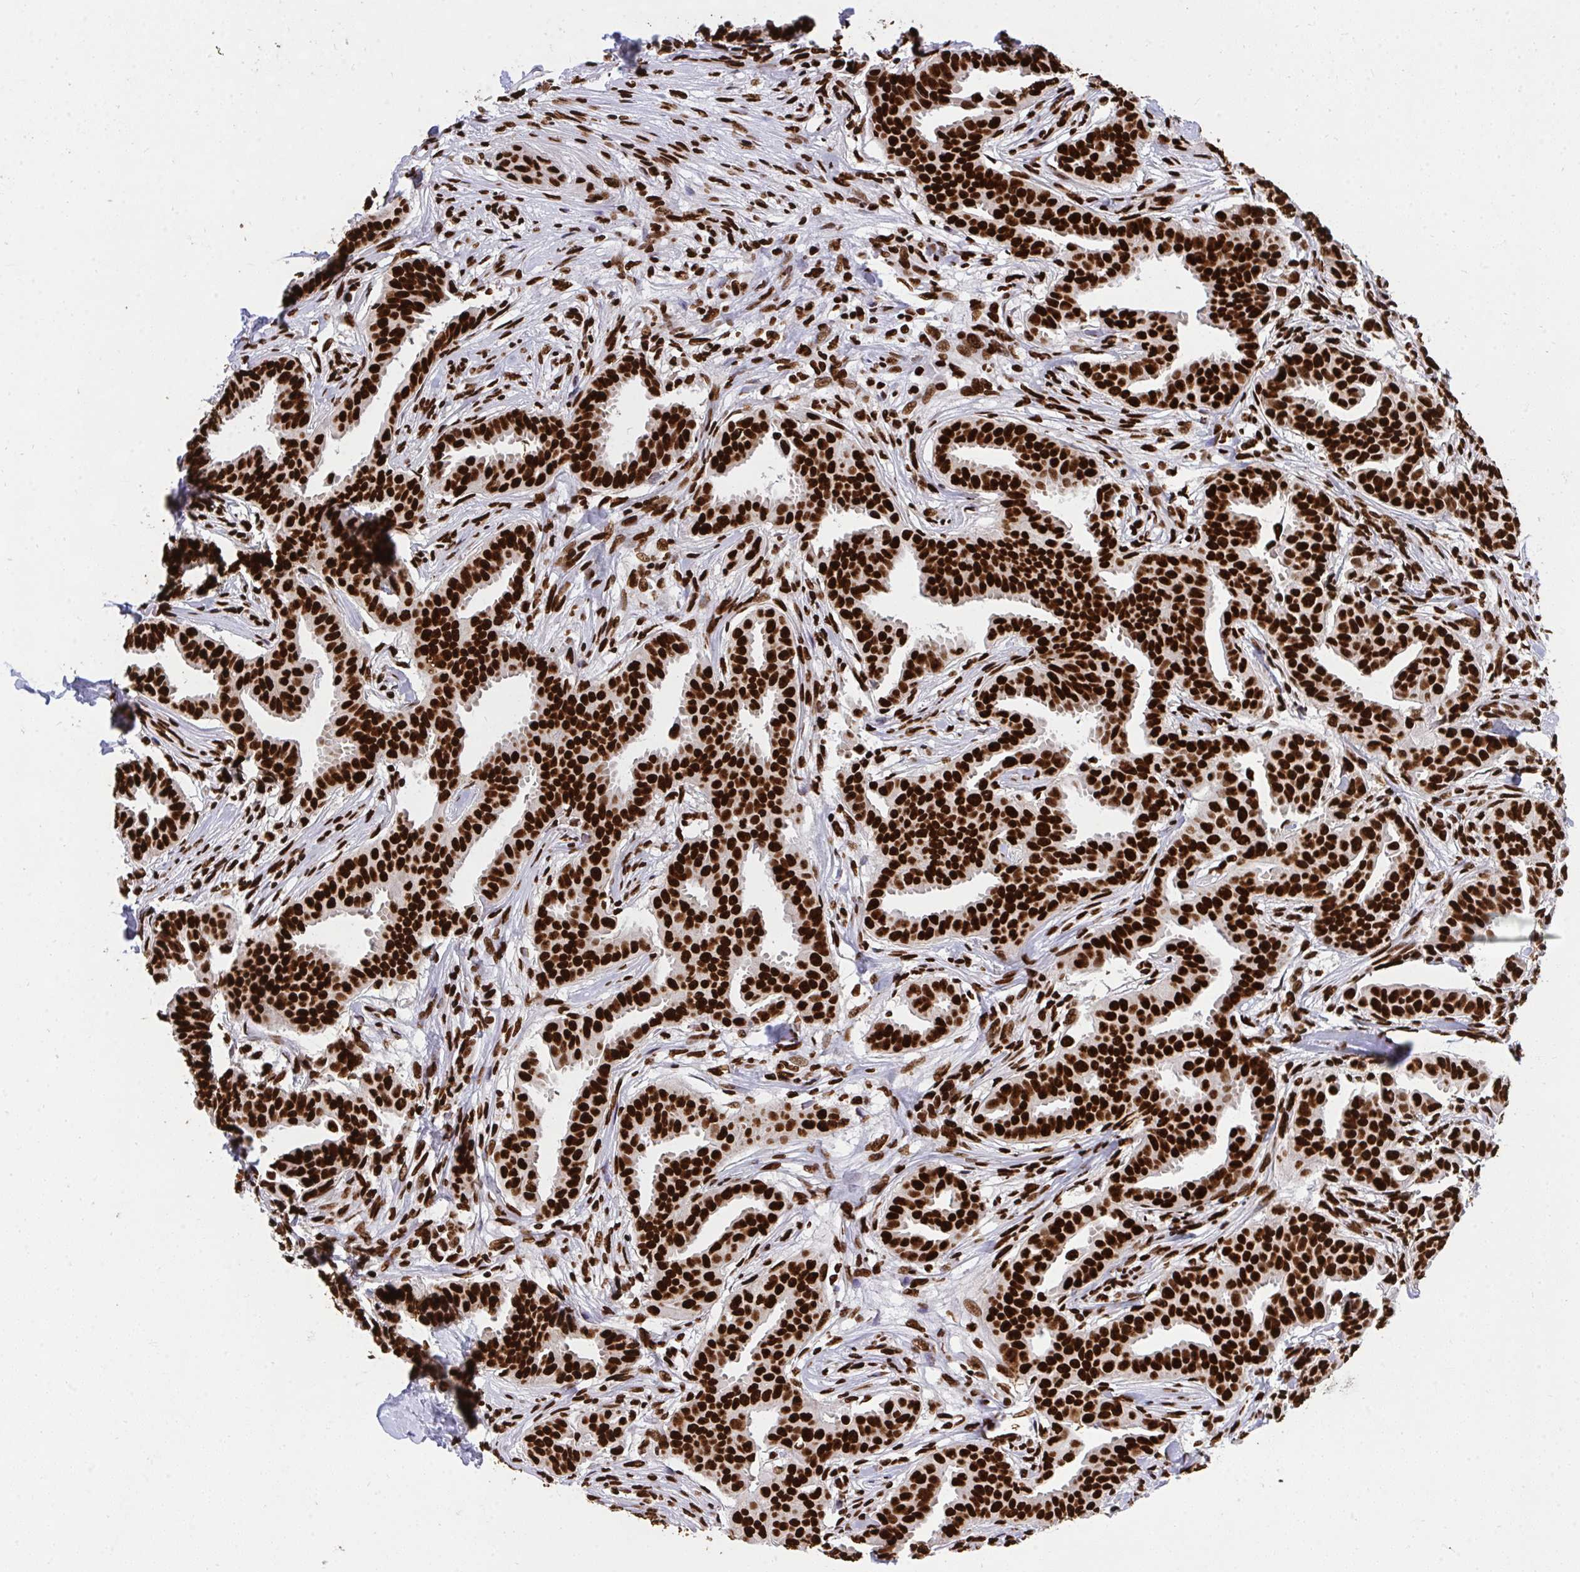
{"staining": {"intensity": "strong", "quantity": ">75%", "location": "nuclear"}, "tissue": "breast cancer", "cell_type": "Tumor cells", "image_type": "cancer", "snomed": [{"axis": "morphology", "description": "Duct carcinoma"}, {"axis": "topography", "description": "Breast"}], "caption": "Protein analysis of breast cancer tissue displays strong nuclear positivity in about >75% of tumor cells. (Stains: DAB (3,3'-diaminobenzidine) in brown, nuclei in blue, Microscopy: brightfield microscopy at high magnification).", "gene": "HNRNPL", "patient": {"sex": "female", "age": 45}}